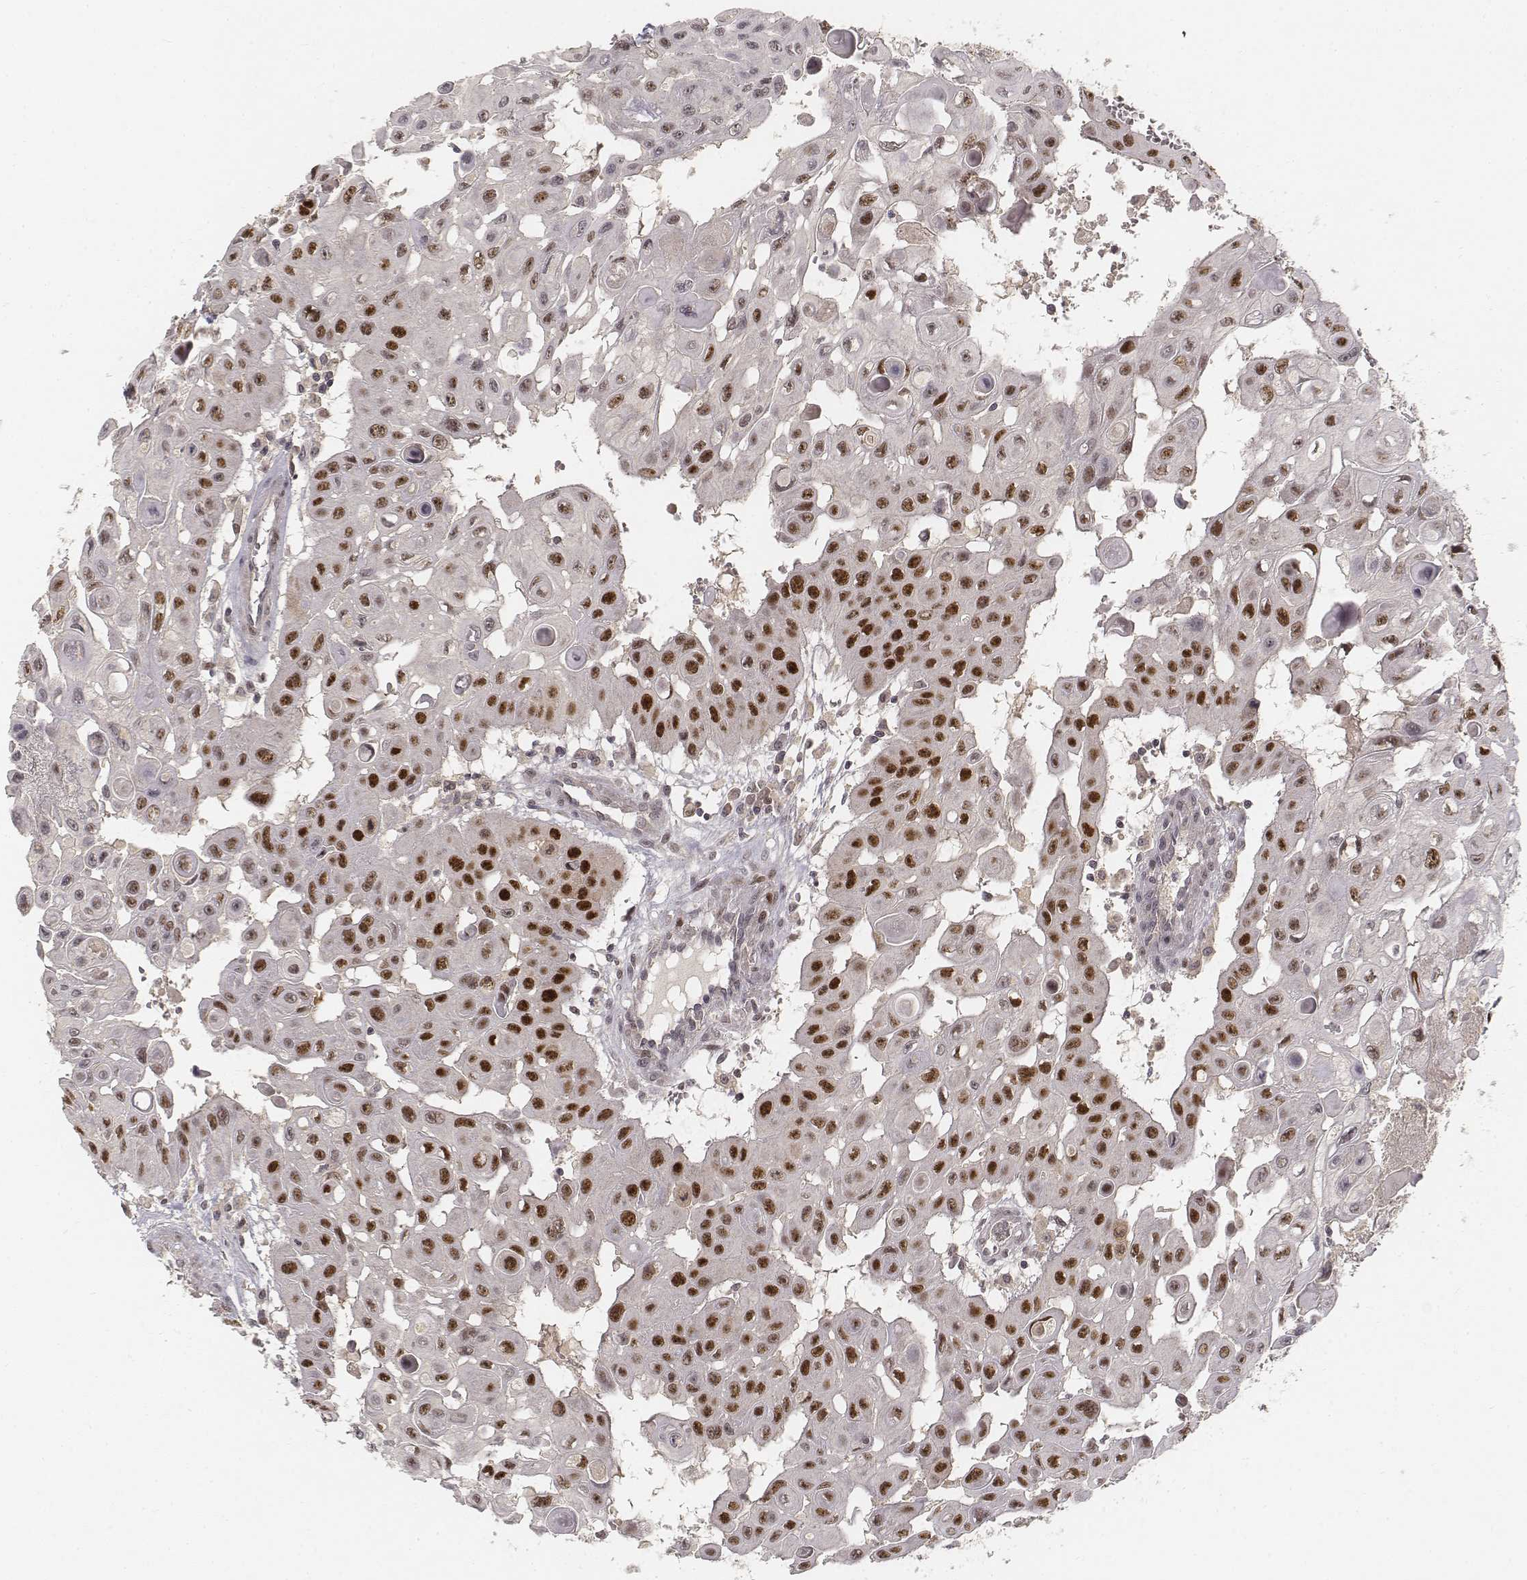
{"staining": {"intensity": "strong", "quantity": "25%-75%", "location": "nuclear"}, "tissue": "head and neck cancer", "cell_type": "Tumor cells", "image_type": "cancer", "snomed": [{"axis": "morphology", "description": "Adenocarcinoma, NOS"}, {"axis": "topography", "description": "Head-Neck"}], "caption": "Brown immunohistochemical staining in adenocarcinoma (head and neck) exhibits strong nuclear expression in approximately 25%-75% of tumor cells. (Stains: DAB in brown, nuclei in blue, Microscopy: brightfield microscopy at high magnification).", "gene": "FANCD2", "patient": {"sex": "male", "age": 73}}